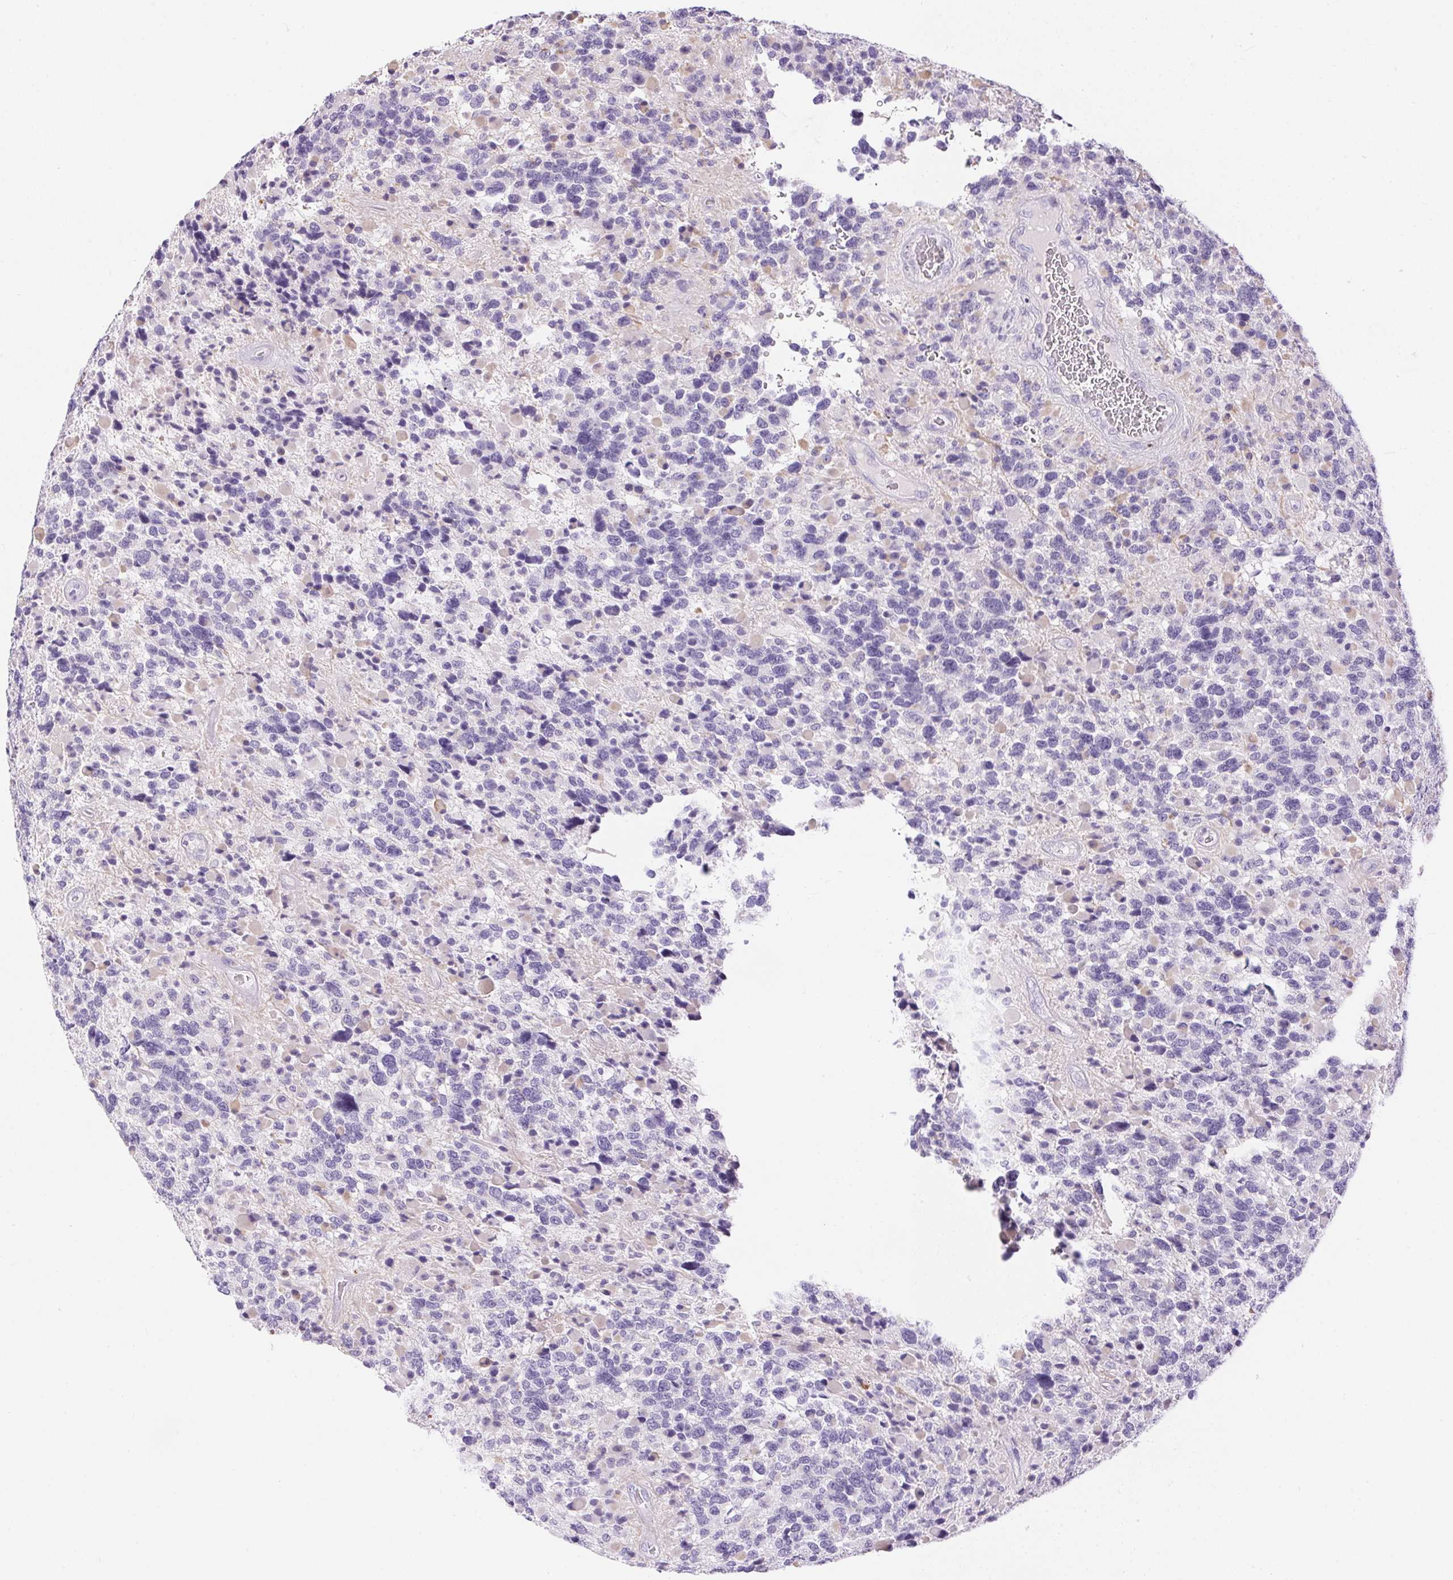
{"staining": {"intensity": "negative", "quantity": "none", "location": "none"}, "tissue": "glioma", "cell_type": "Tumor cells", "image_type": "cancer", "snomed": [{"axis": "morphology", "description": "Glioma, malignant, High grade"}, {"axis": "topography", "description": "Brain"}], "caption": "DAB (3,3'-diaminobenzidine) immunohistochemical staining of malignant high-grade glioma reveals no significant staining in tumor cells. (Stains: DAB immunohistochemistry with hematoxylin counter stain, Microscopy: brightfield microscopy at high magnification).", "gene": "PNLIPRP3", "patient": {"sex": "female", "age": 40}}